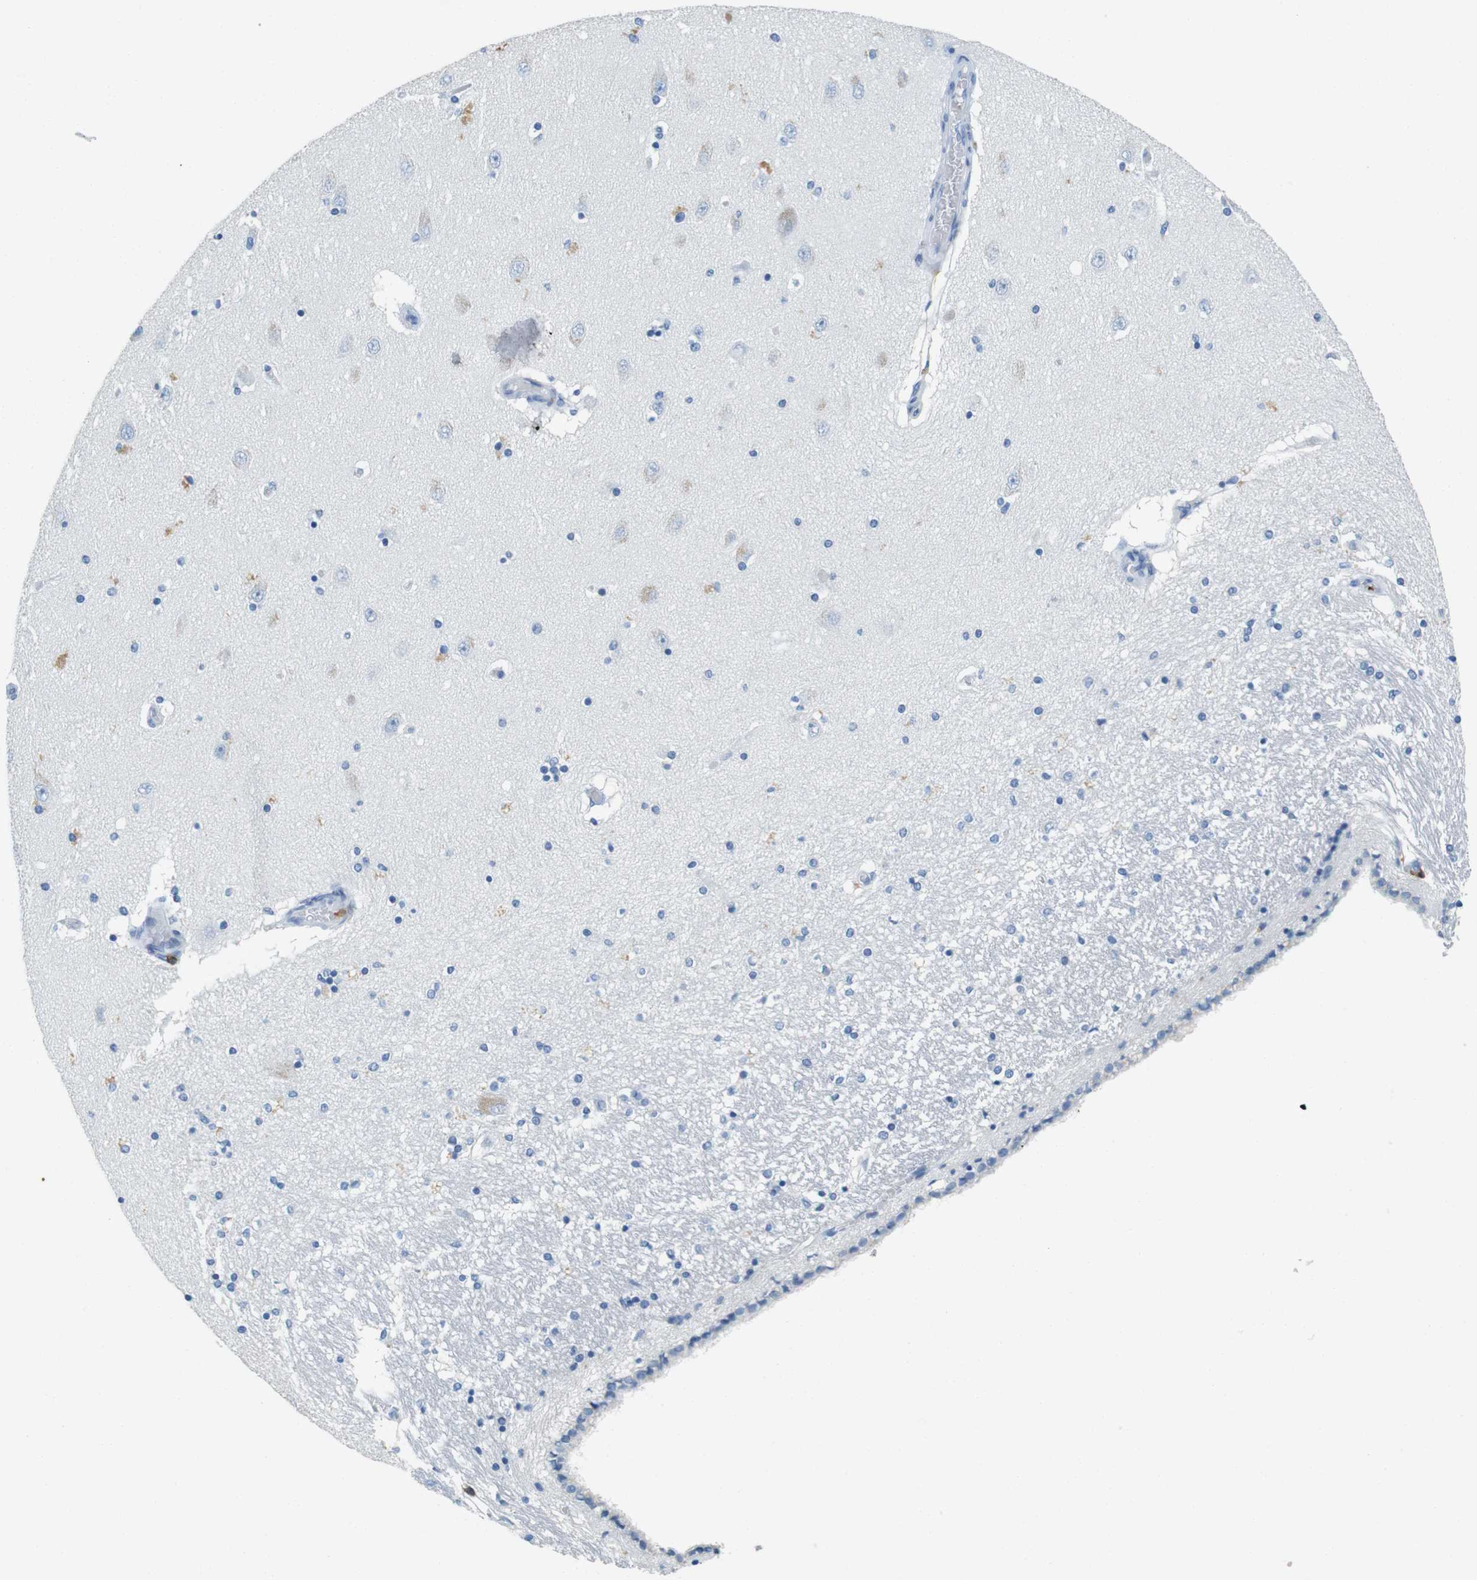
{"staining": {"intensity": "negative", "quantity": "none", "location": "none"}, "tissue": "hippocampus", "cell_type": "Glial cells", "image_type": "normal", "snomed": [{"axis": "morphology", "description": "Normal tissue, NOS"}, {"axis": "topography", "description": "Hippocampus"}], "caption": "An IHC image of benign hippocampus is shown. There is no staining in glial cells of hippocampus. The staining was performed using DAB to visualize the protein expression in brown, while the nuclei were stained in blue with hematoxylin (Magnification: 20x).", "gene": "LAT", "patient": {"sex": "female", "age": 54}}